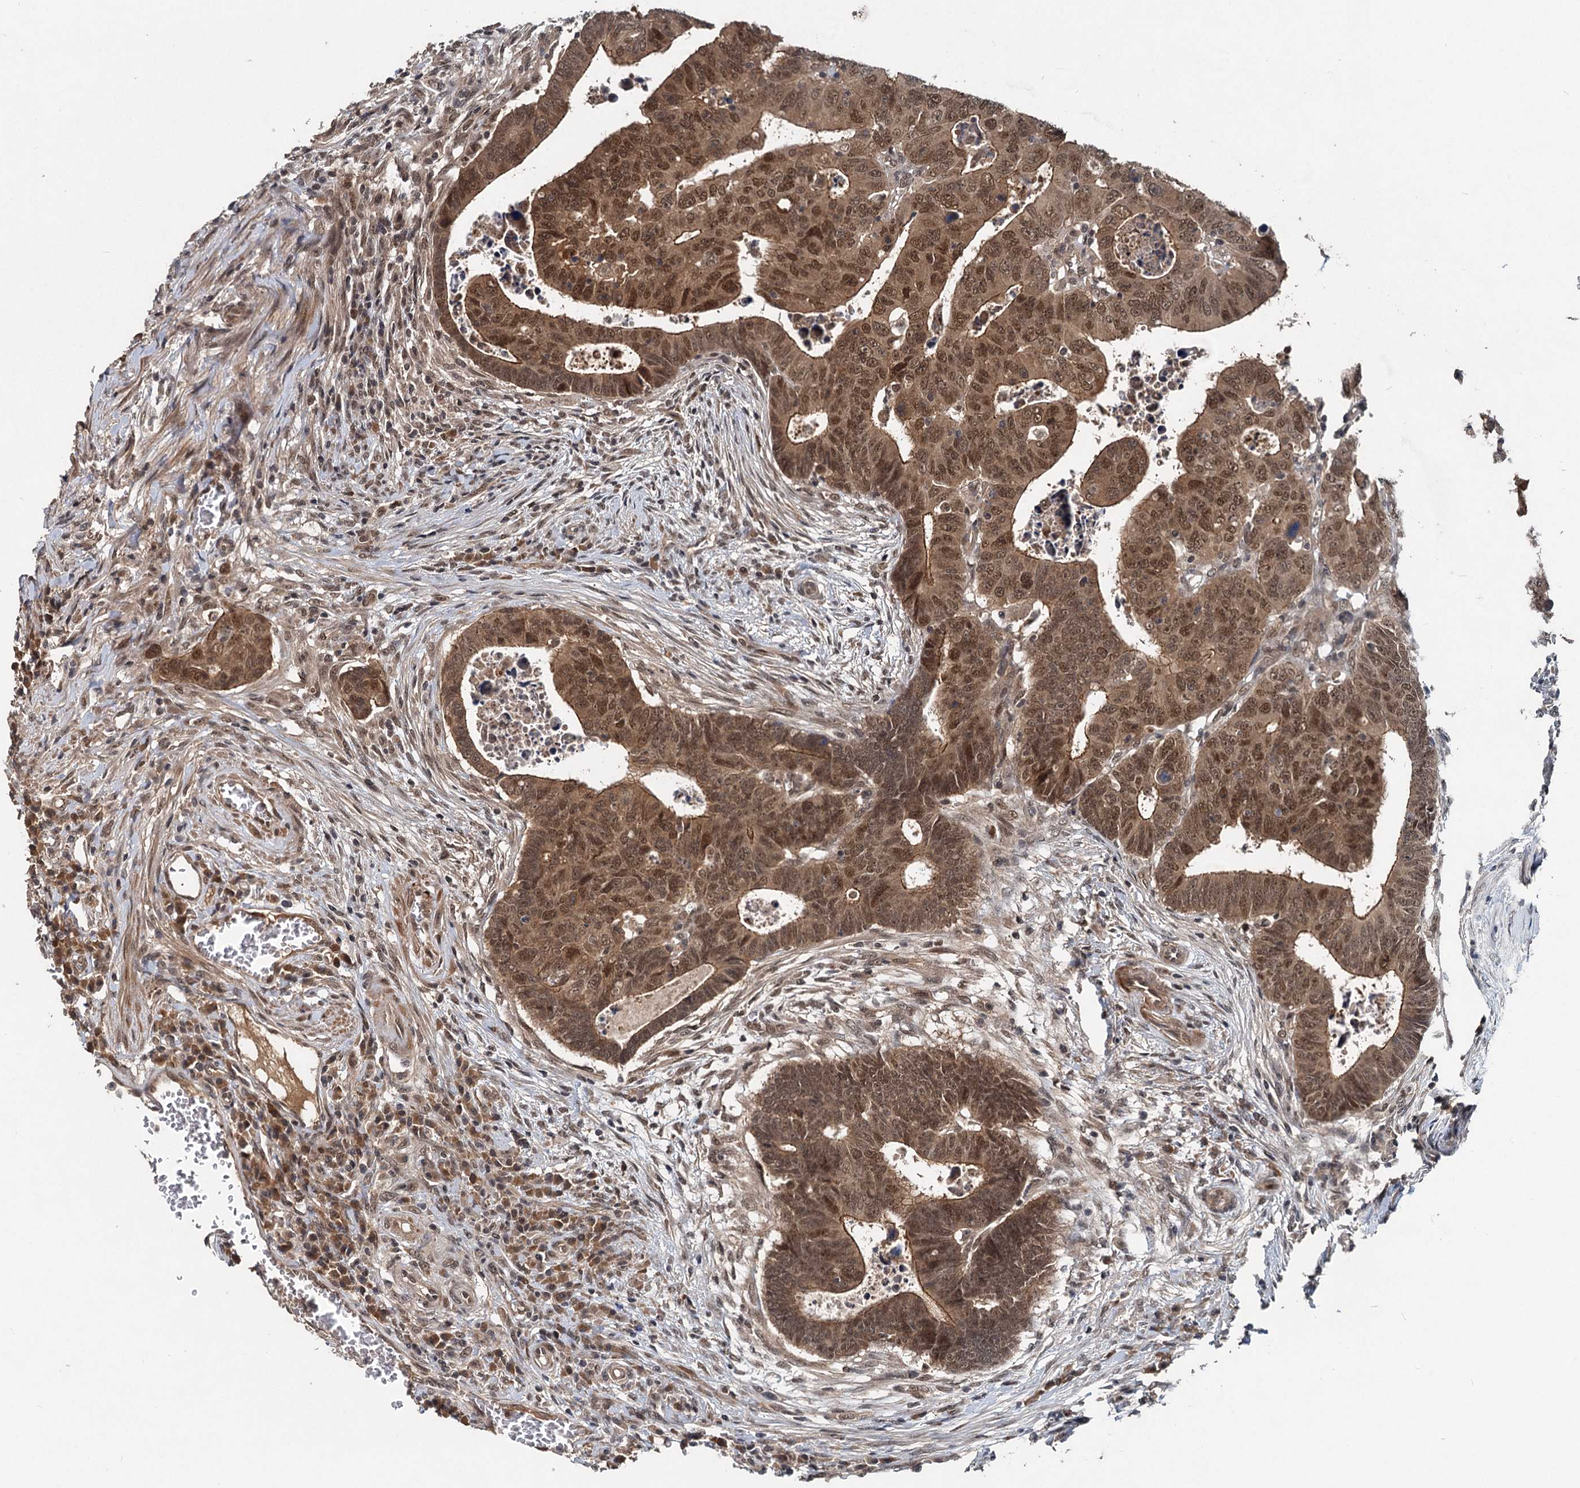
{"staining": {"intensity": "moderate", "quantity": ">75%", "location": "cytoplasmic/membranous,nuclear"}, "tissue": "colorectal cancer", "cell_type": "Tumor cells", "image_type": "cancer", "snomed": [{"axis": "morphology", "description": "Normal tissue, NOS"}, {"axis": "morphology", "description": "Adenocarcinoma, NOS"}, {"axis": "topography", "description": "Rectum"}], "caption": "Colorectal cancer (adenocarcinoma) stained with a protein marker reveals moderate staining in tumor cells.", "gene": "RITA1", "patient": {"sex": "female", "age": 65}}